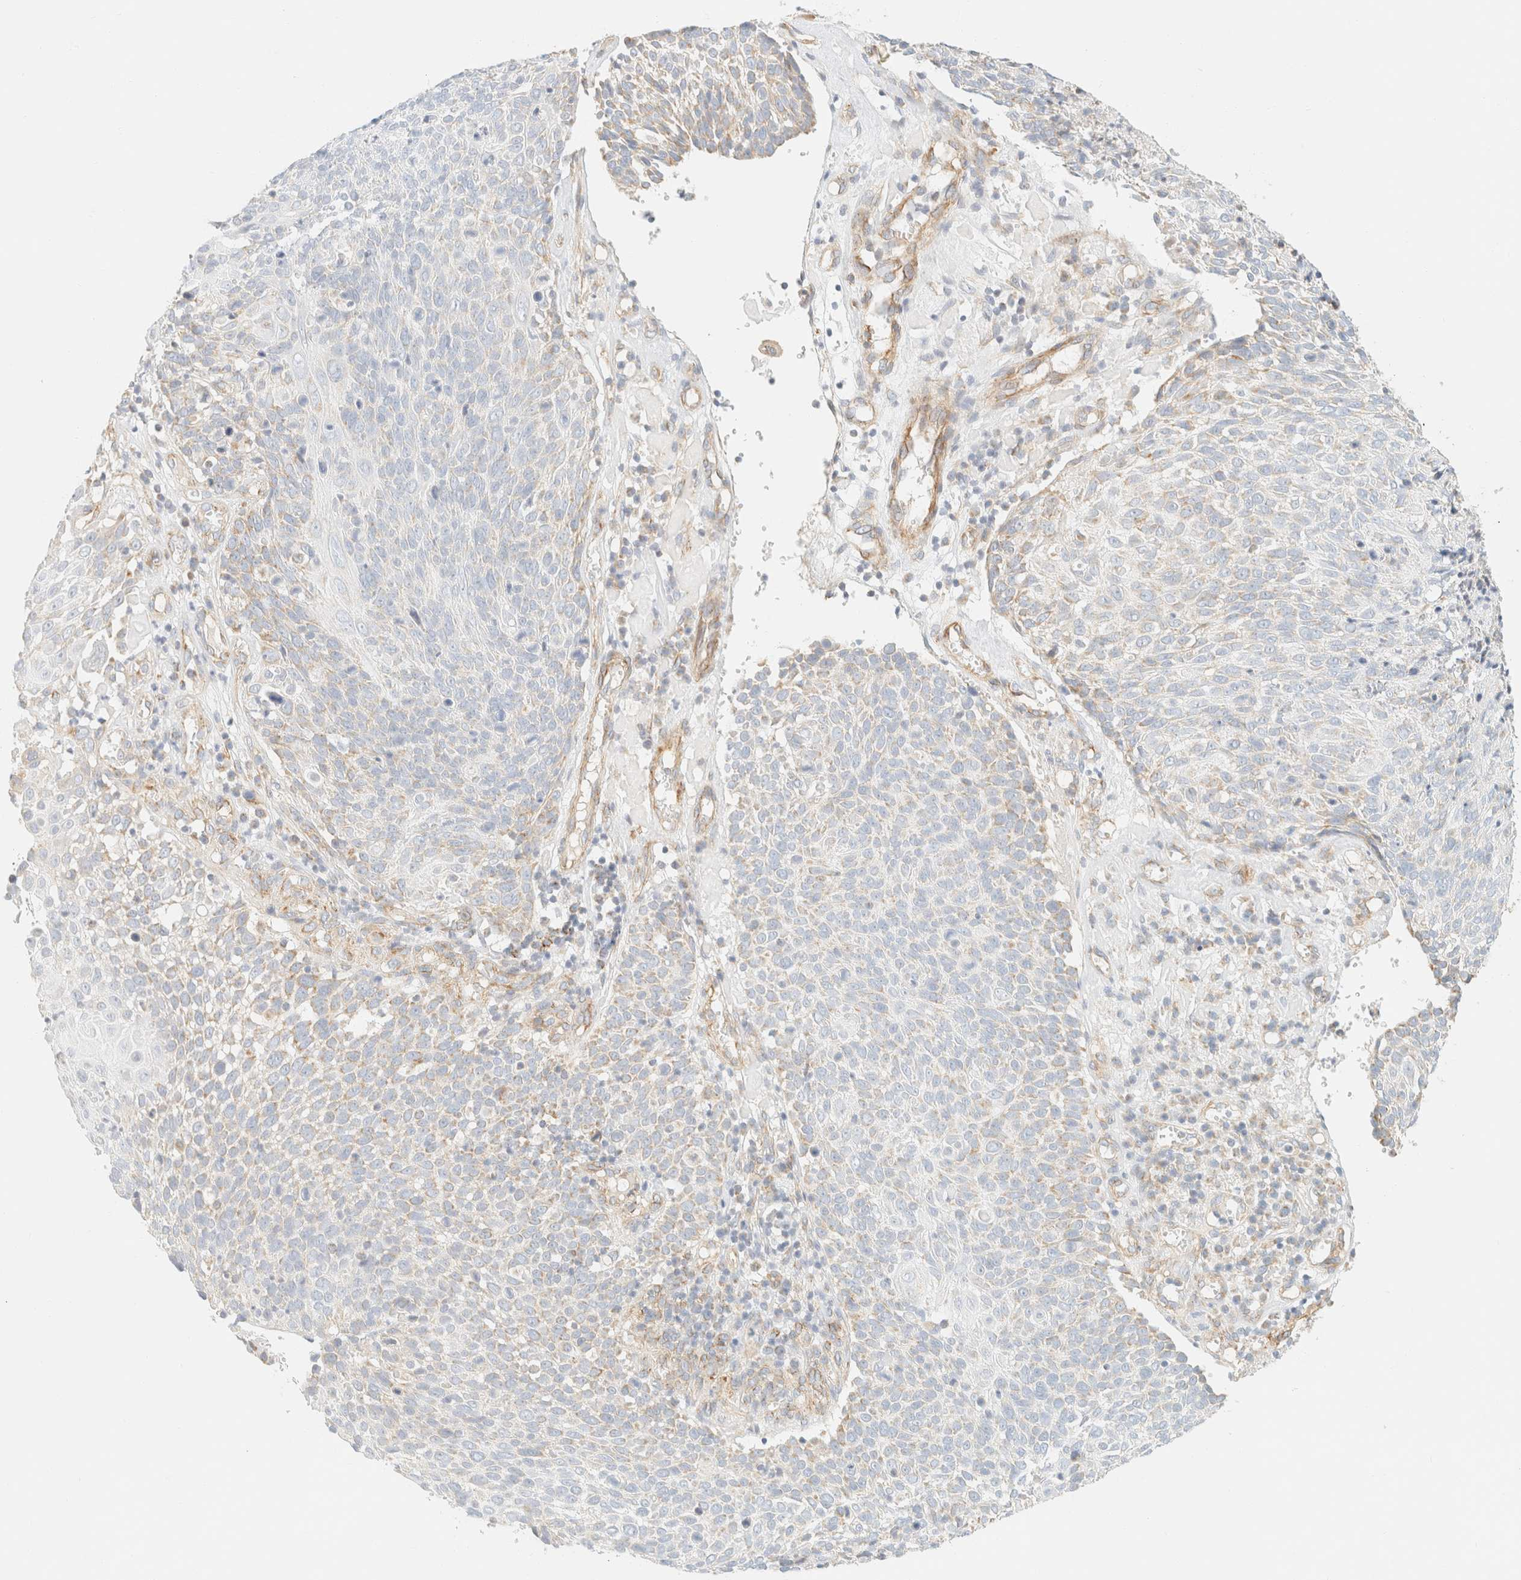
{"staining": {"intensity": "weak", "quantity": "<25%", "location": "cytoplasmic/membranous"}, "tissue": "cervical cancer", "cell_type": "Tumor cells", "image_type": "cancer", "snomed": [{"axis": "morphology", "description": "Squamous cell carcinoma, NOS"}, {"axis": "topography", "description": "Cervix"}], "caption": "Immunohistochemical staining of human cervical cancer exhibits no significant positivity in tumor cells. (DAB (3,3'-diaminobenzidine) IHC, high magnification).", "gene": "MRM3", "patient": {"sex": "female", "age": 74}}